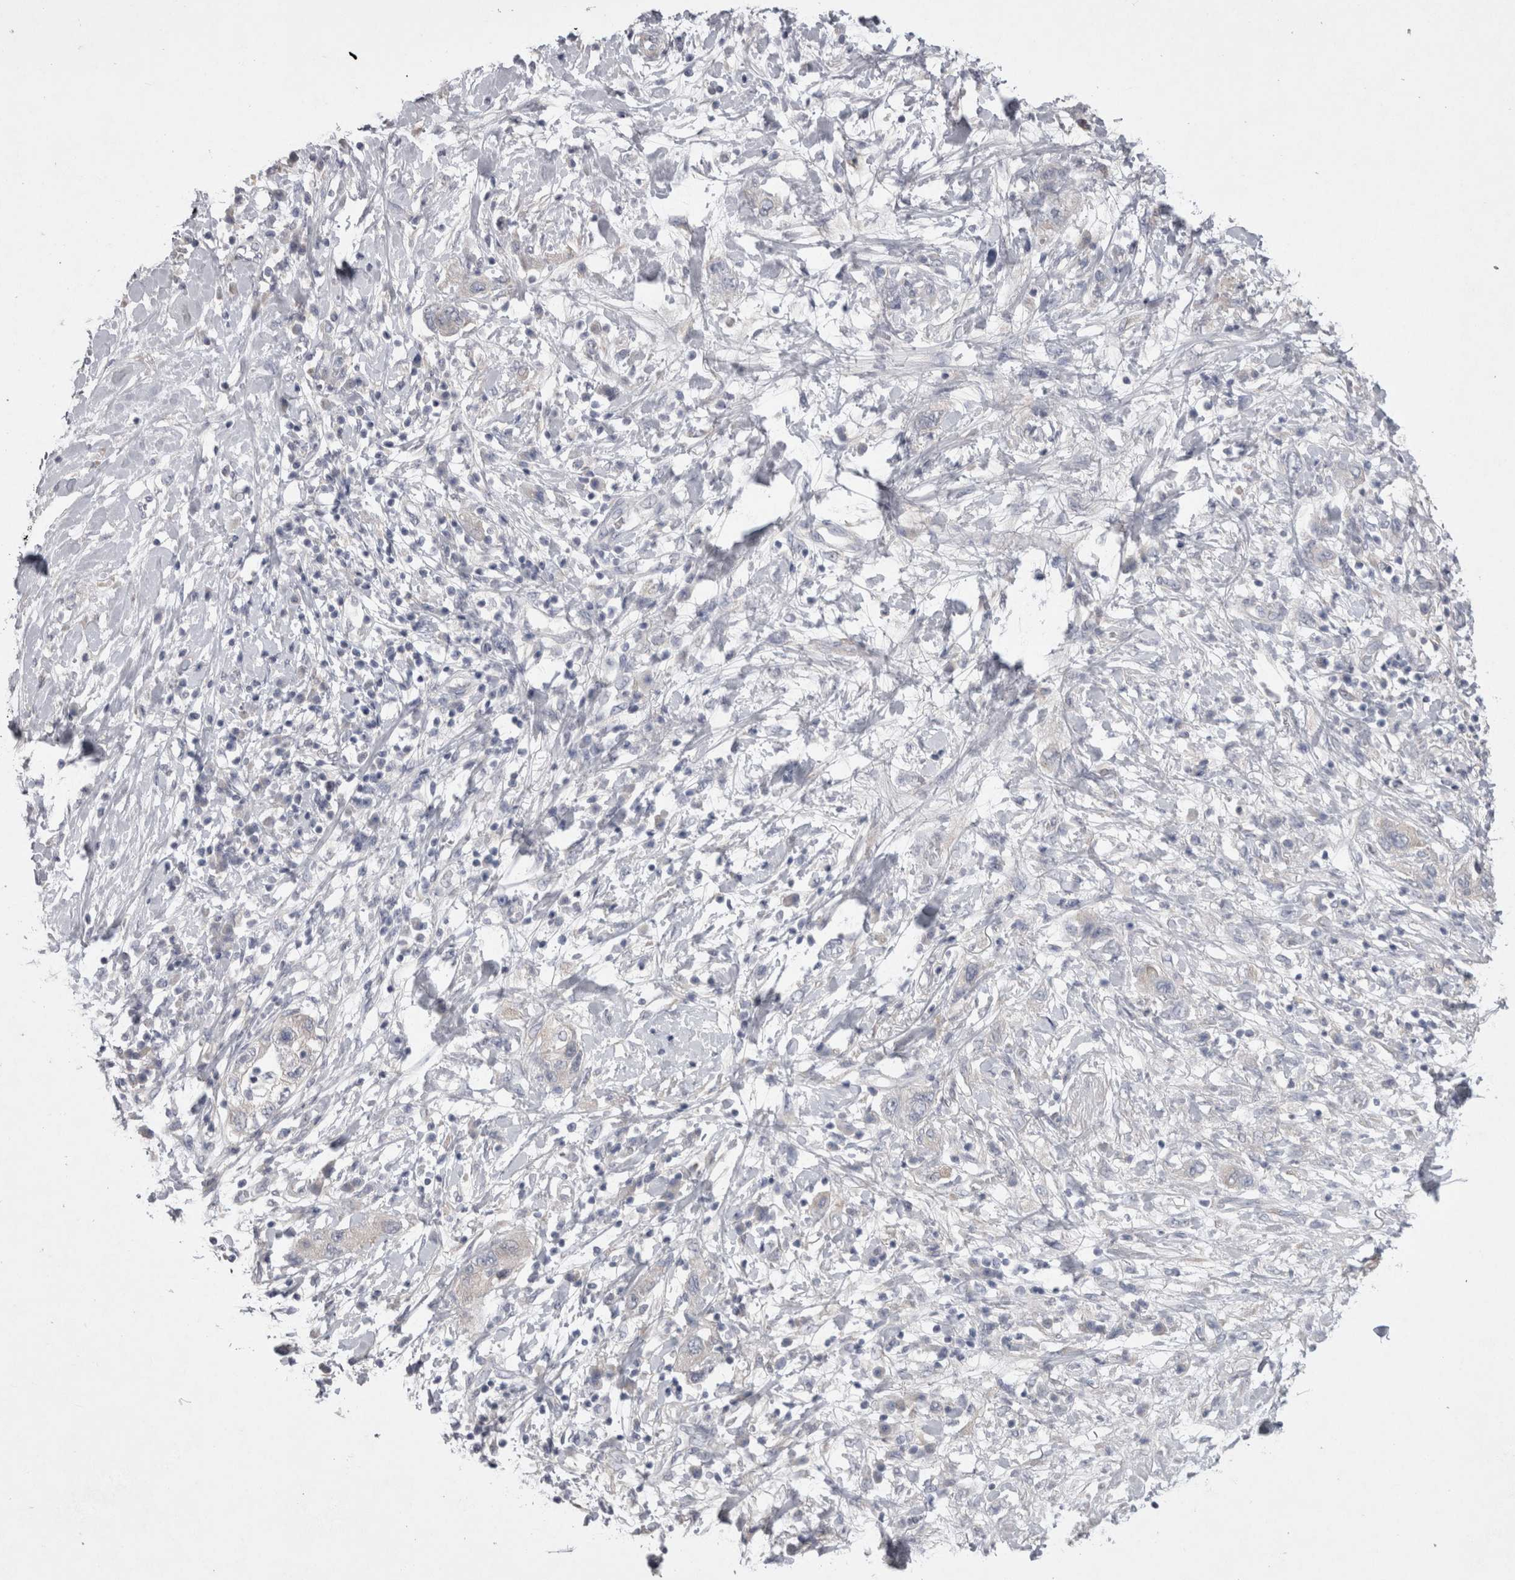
{"staining": {"intensity": "weak", "quantity": "<25%", "location": "cytoplasmic/membranous"}, "tissue": "pancreatic cancer", "cell_type": "Tumor cells", "image_type": "cancer", "snomed": [{"axis": "morphology", "description": "Adenocarcinoma, NOS"}, {"axis": "topography", "description": "Pancreas"}], "caption": "A micrograph of human pancreatic cancer is negative for staining in tumor cells. (Brightfield microscopy of DAB (3,3'-diaminobenzidine) immunohistochemistry (IHC) at high magnification).", "gene": "LRRC40", "patient": {"sex": "female", "age": 73}}